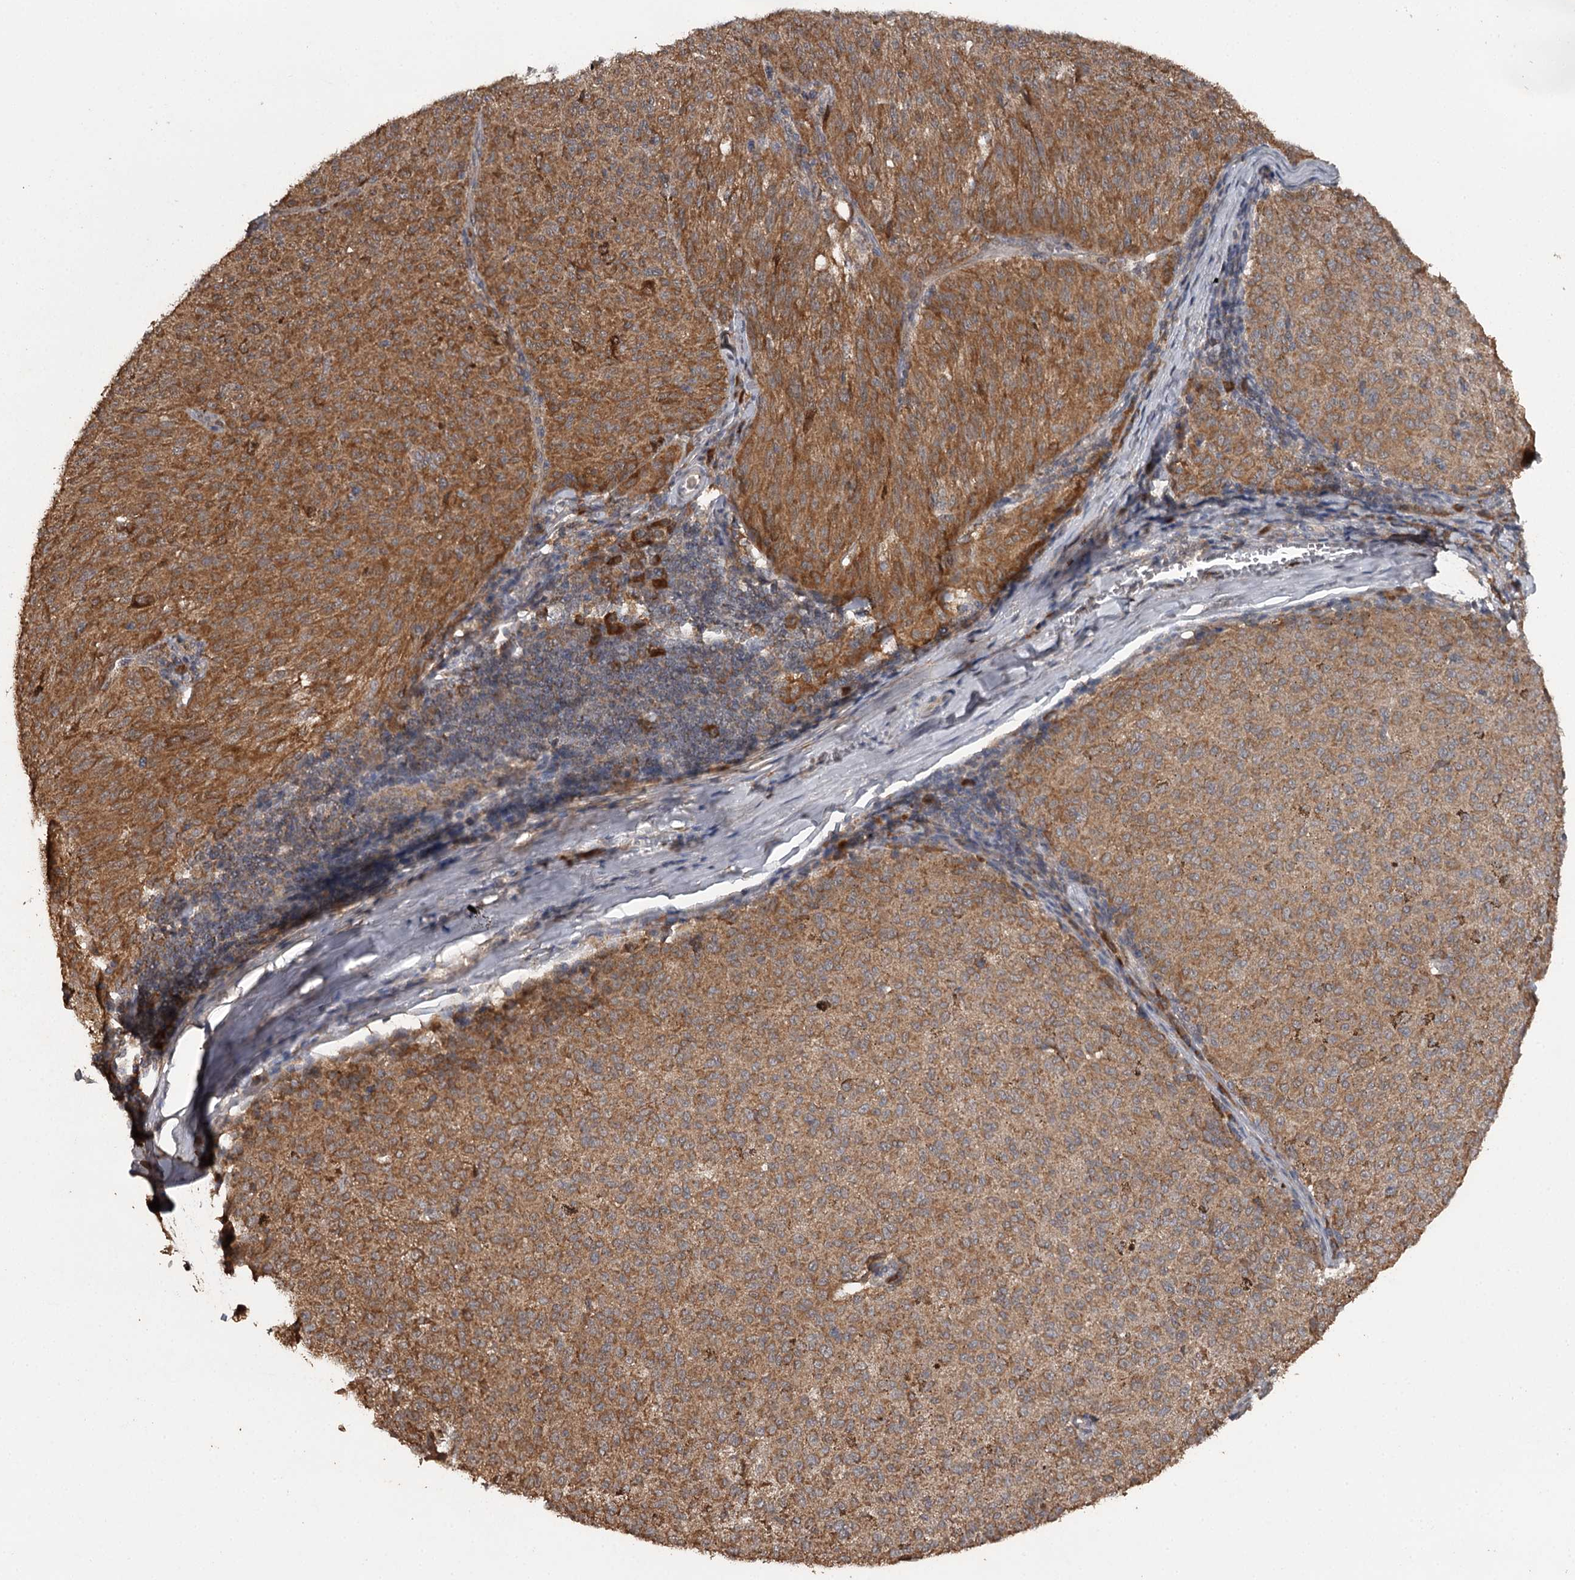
{"staining": {"intensity": "moderate", "quantity": ">75%", "location": "cytoplasmic/membranous"}, "tissue": "melanoma", "cell_type": "Tumor cells", "image_type": "cancer", "snomed": [{"axis": "morphology", "description": "Malignant melanoma, NOS"}, {"axis": "topography", "description": "Skin"}], "caption": "Immunohistochemical staining of human malignant melanoma reveals medium levels of moderate cytoplasmic/membranous protein staining in approximately >75% of tumor cells.", "gene": "WIPI1", "patient": {"sex": "female", "age": 72}}